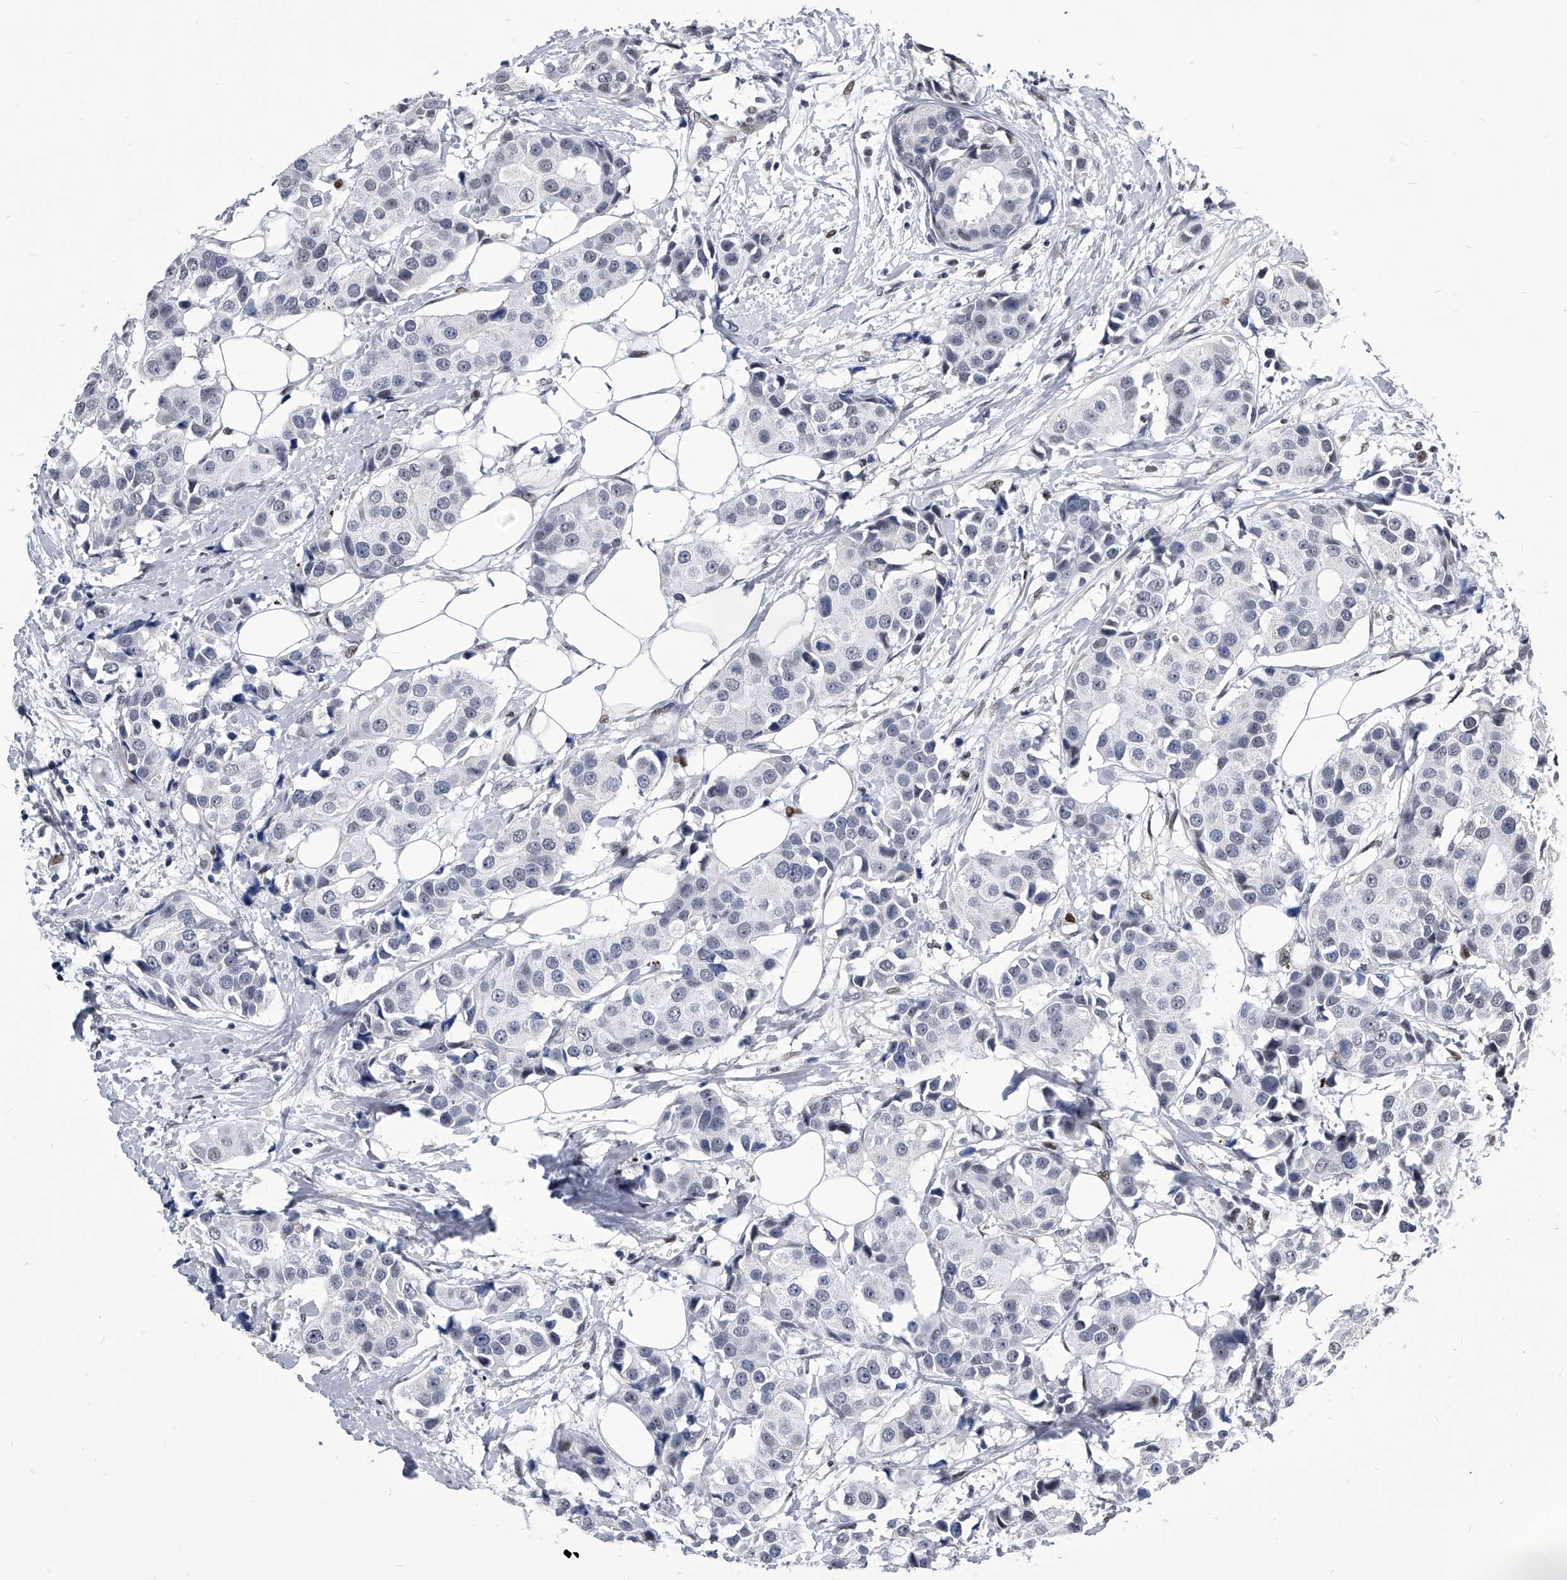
{"staining": {"intensity": "negative", "quantity": "none", "location": "none"}, "tissue": "breast cancer", "cell_type": "Tumor cells", "image_type": "cancer", "snomed": [{"axis": "morphology", "description": "Normal tissue, NOS"}, {"axis": "morphology", "description": "Duct carcinoma"}, {"axis": "topography", "description": "Breast"}], "caption": "This is an immunohistochemistry (IHC) photomicrograph of human infiltrating ductal carcinoma (breast). There is no expression in tumor cells.", "gene": "CMTR1", "patient": {"sex": "female", "age": 39}}